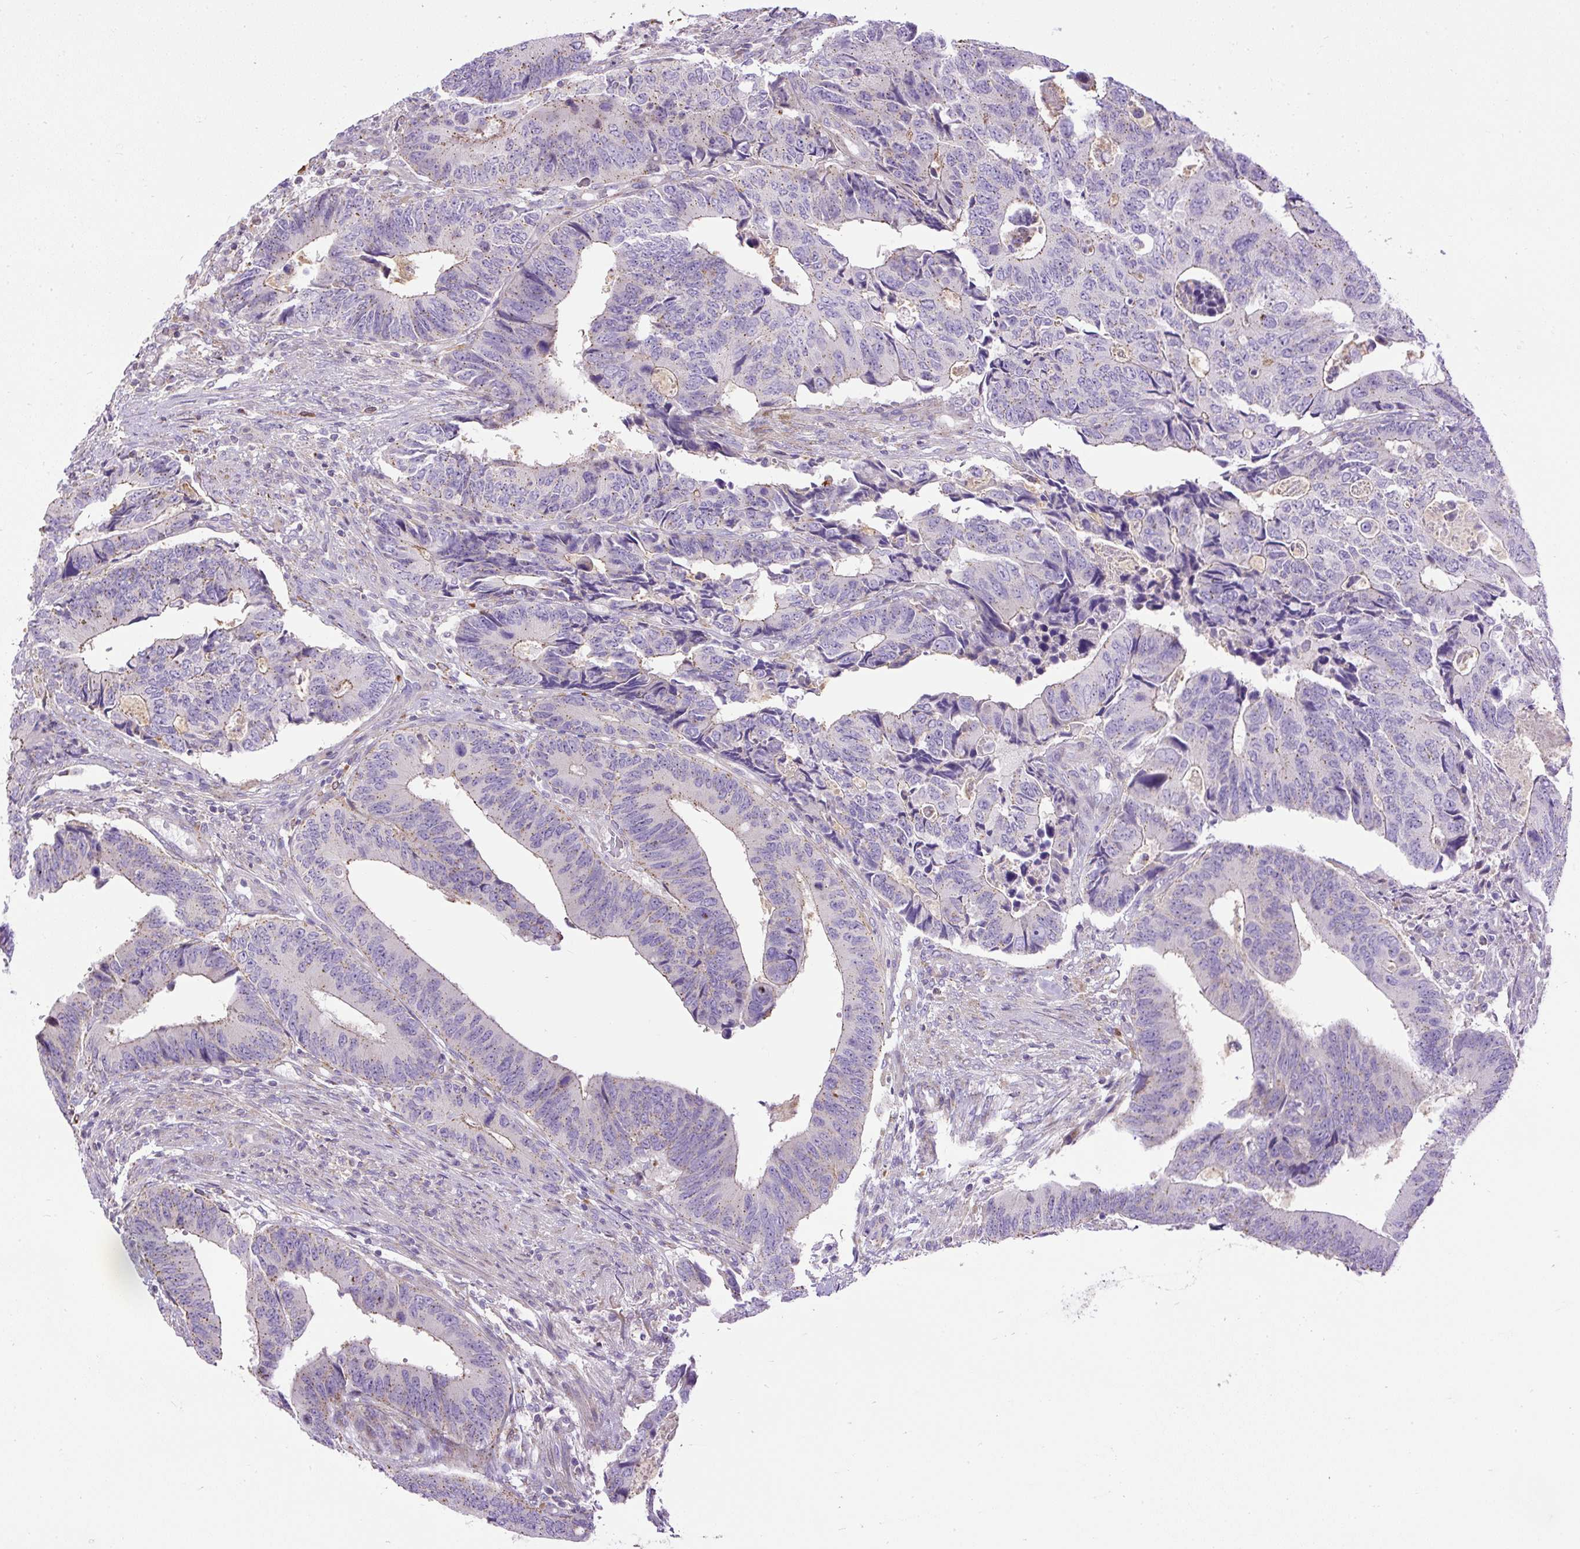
{"staining": {"intensity": "negative", "quantity": "none", "location": "none"}, "tissue": "colorectal cancer", "cell_type": "Tumor cells", "image_type": "cancer", "snomed": [{"axis": "morphology", "description": "Adenocarcinoma, NOS"}, {"axis": "topography", "description": "Colon"}], "caption": "Micrograph shows no protein expression in tumor cells of colorectal cancer (adenocarcinoma) tissue. (DAB IHC, high magnification).", "gene": "CFAP47", "patient": {"sex": "male", "age": 87}}